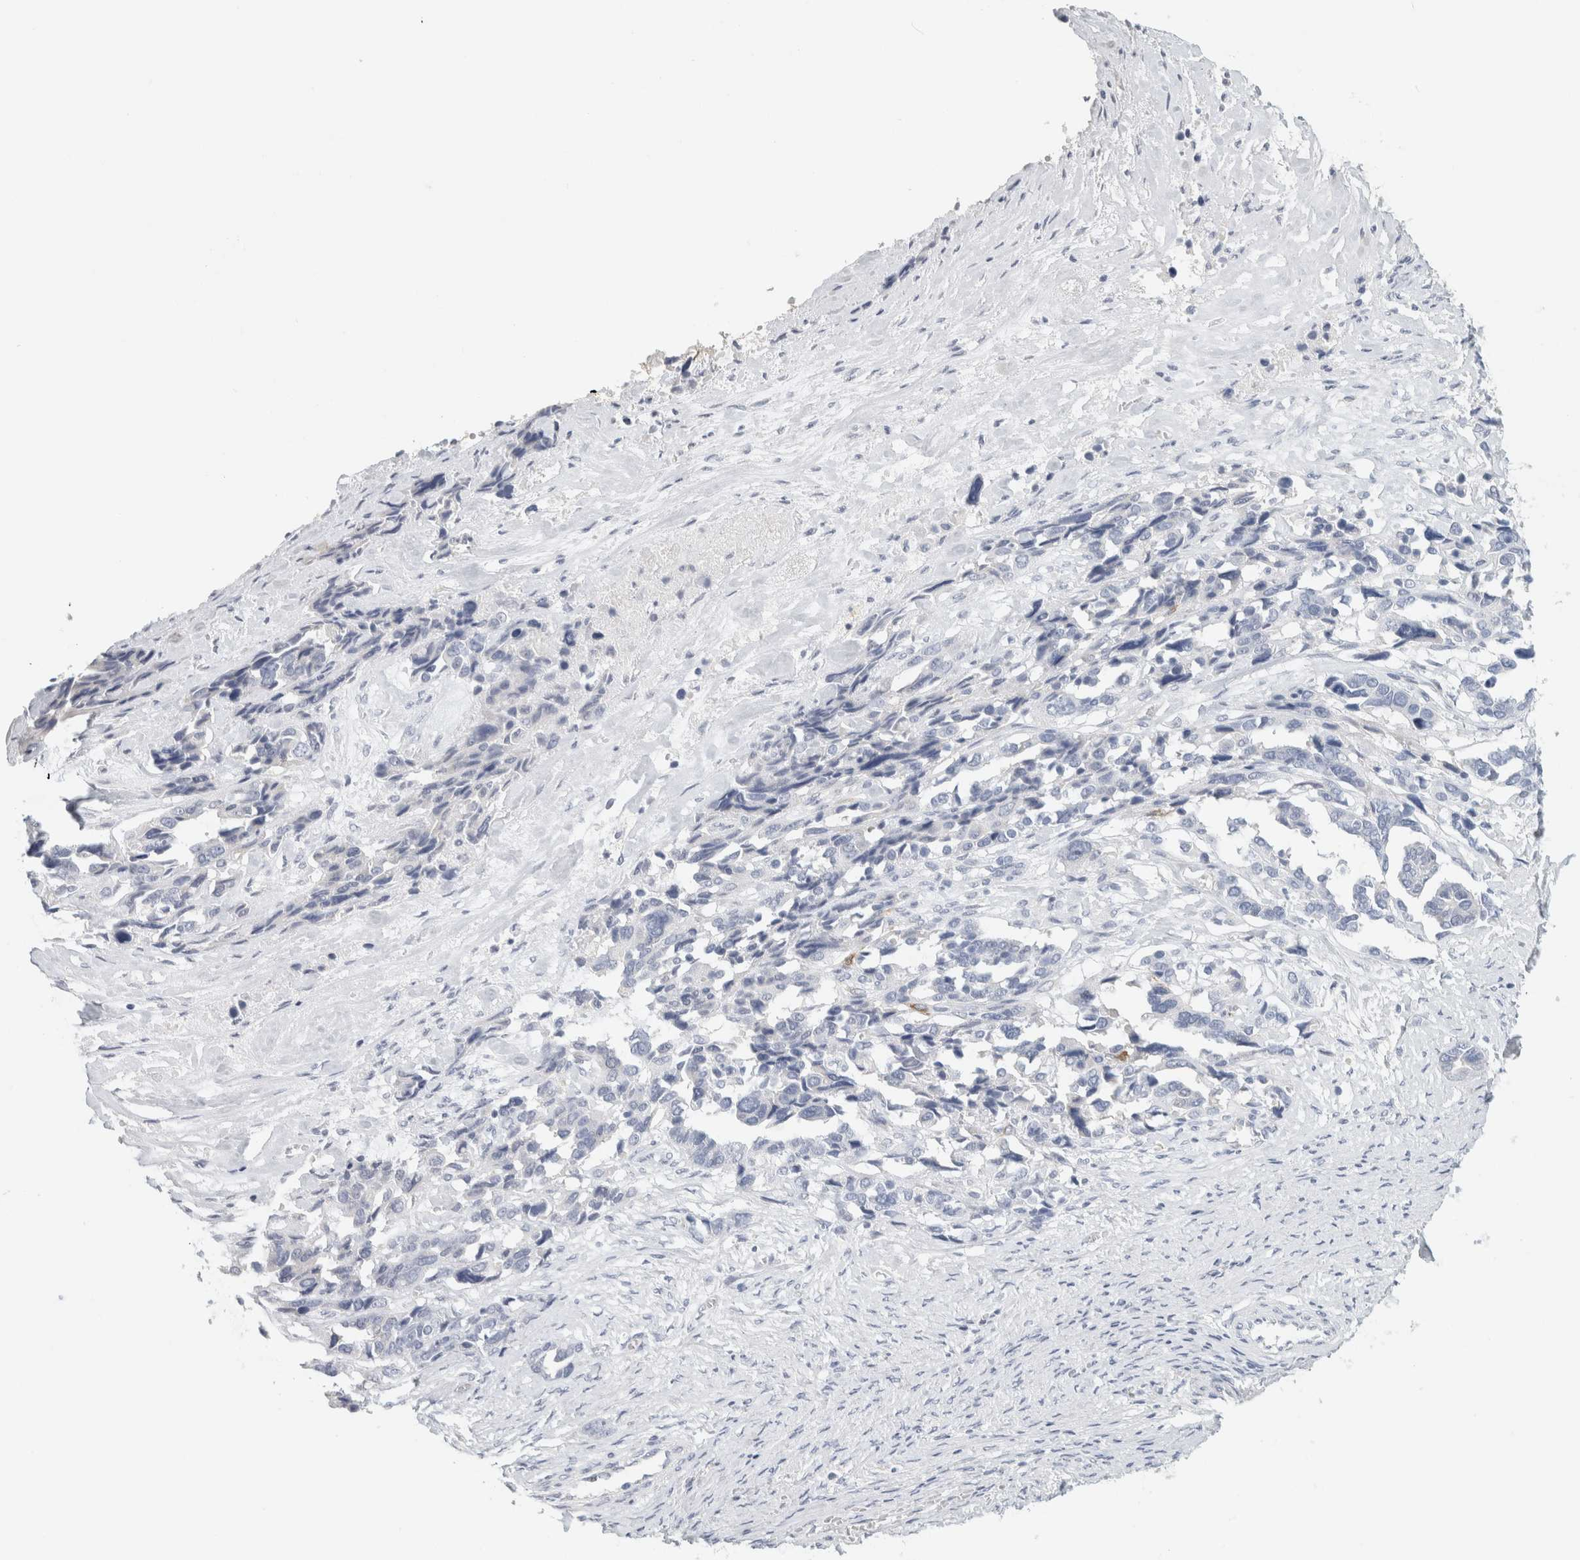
{"staining": {"intensity": "negative", "quantity": "none", "location": "none"}, "tissue": "ovarian cancer", "cell_type": "Tumor cells", "image_type": "cancer", "snomed": [{"axis": "morphology", "description": "Cystadenocarcinoma, serous, NOS"}, {"axis": "topography", "description": "Ovary"}], "caption": "There is no significant staining in tumor cells of serous cystadenocarcinoma (ovarian).", "gene": "NEFM", "patient": {"sex": "female", "age": 44}}